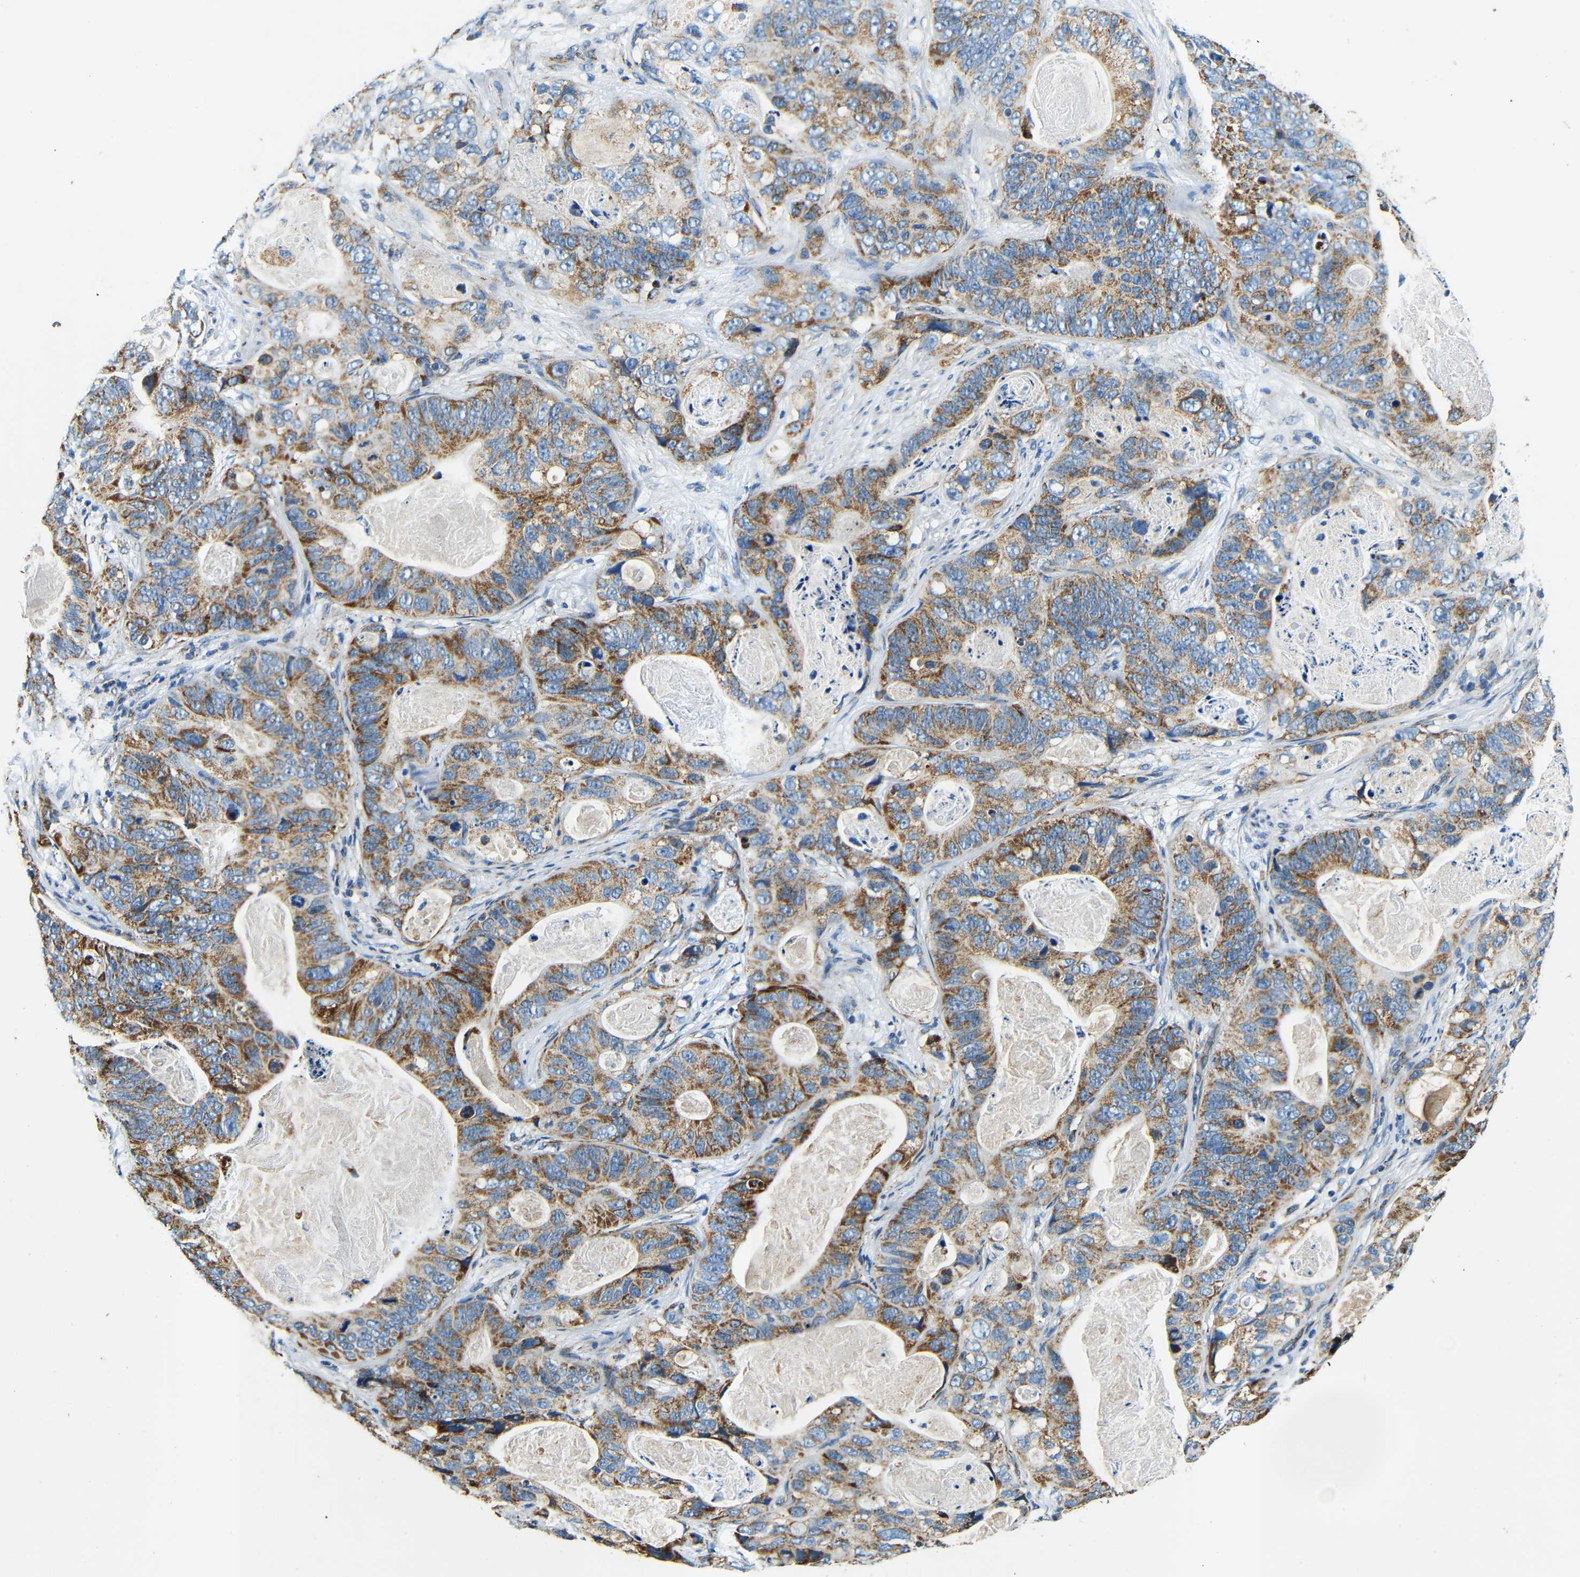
{"staining": {"intensity": "moderate", "quantity": ">75%", "location": "cytoplasmic/membranous"}, "tissue": "stomach cancer", "cell_type": "Tumor cells", "image_type": "cancer", "snomed": [{"axis": "morphology", "description": "Adenocarcinoma, NOS"}, {"axis": "topography", "description": "Stomach"}], "caption": "Moderate cytoplasmic/membranous staining is identified in about >75% of tumor cells in stomach cancer.", "gene": "GALNT18", "patient": {"sex": "female", "age": 89}}